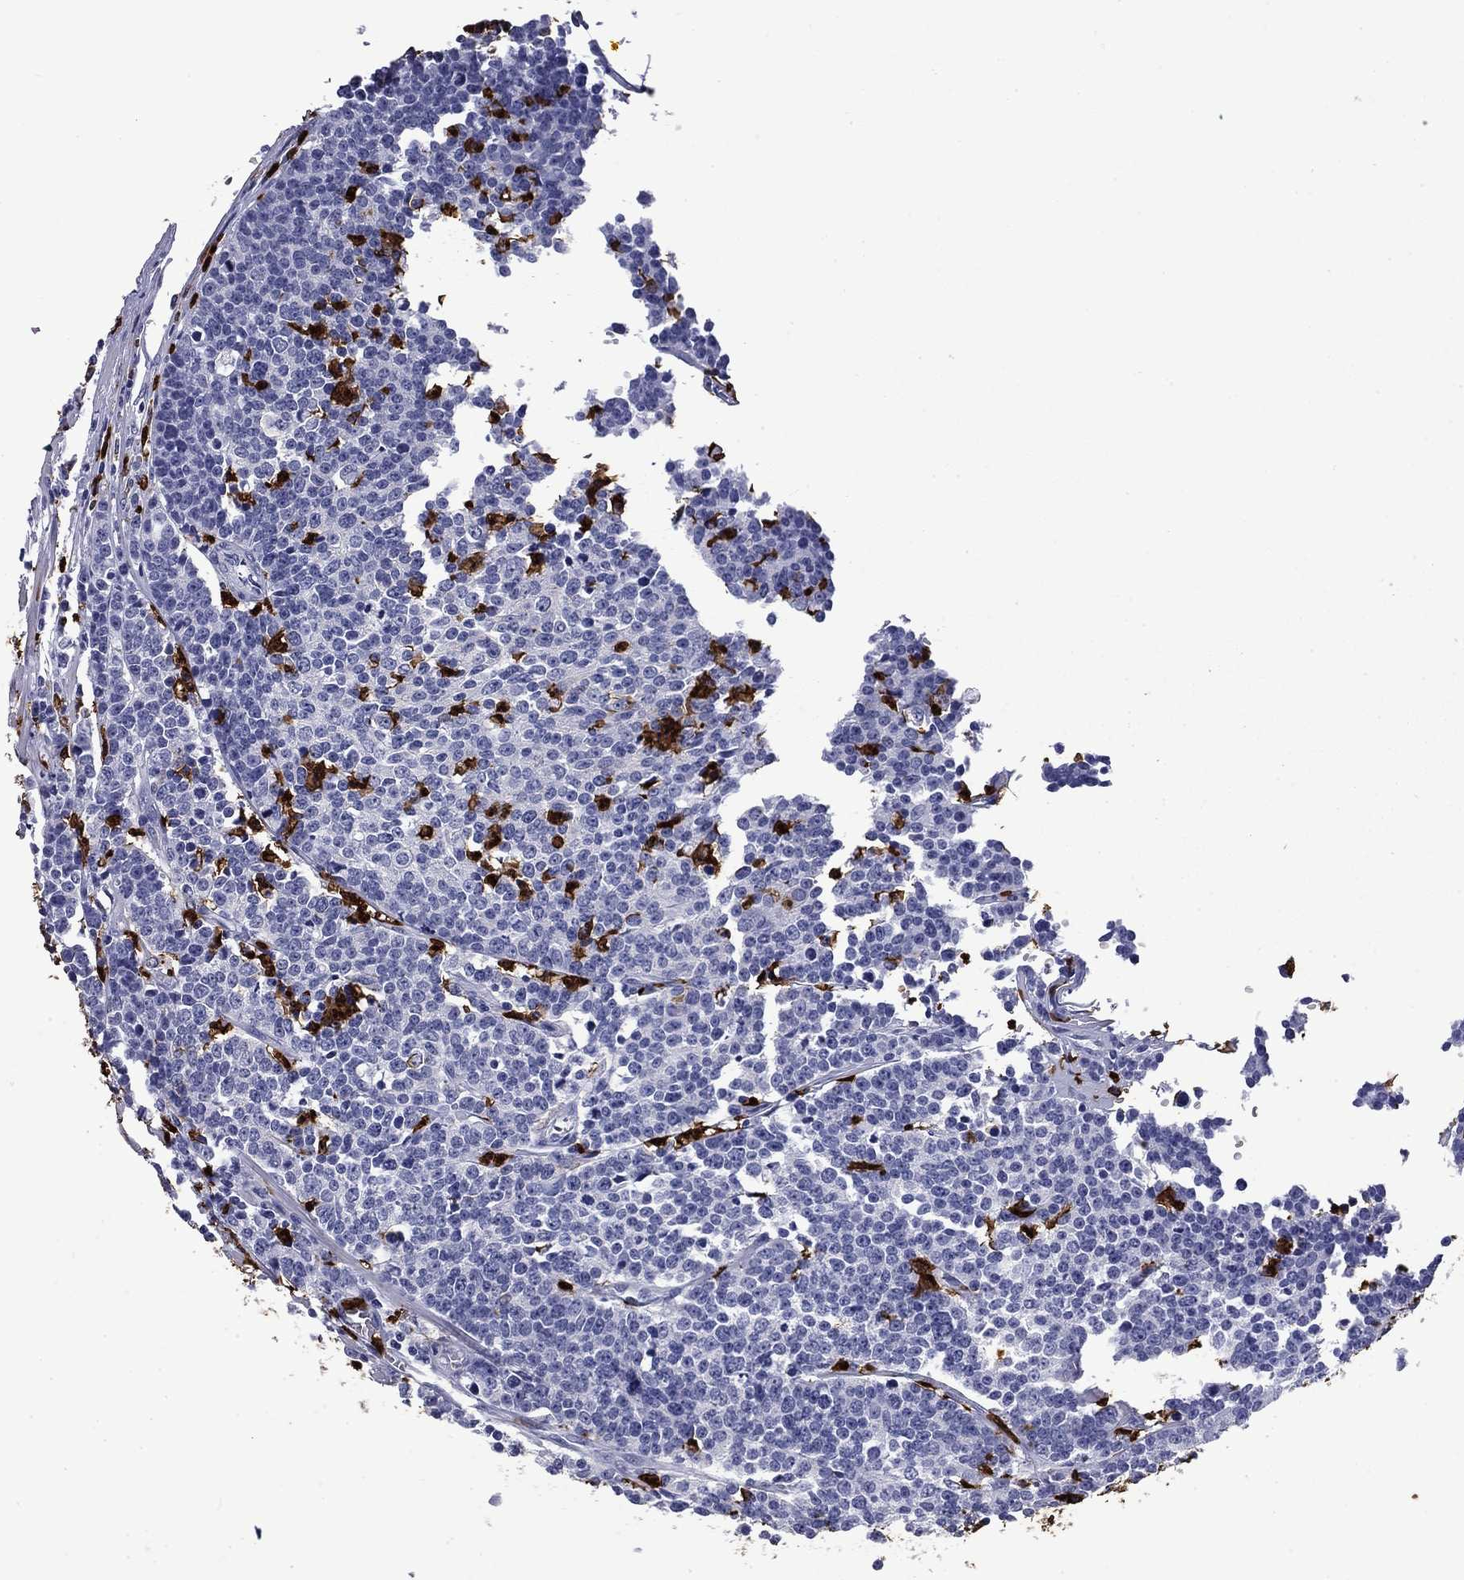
{"staining": {"intensity": "negative", "quantity": "none", "location": "none"}, "tissue": "prostate cancer", "cell_type": "Tumor cells", "image_type": "cancer", "snomed": [{"axis": "morphology", "description": "Adenocarcinoma, NOS"}, {"axis": "topography", "description": "Prostate"}], "caption": "An IHC photomicrograph of prostate cancer (adenocarcinoma) is shown. There is no staining in tumor cells of prostate cancer (adenocarcinoma).", "gene": "TRIM29", "patient": {"sex": "male", "age": 67}}